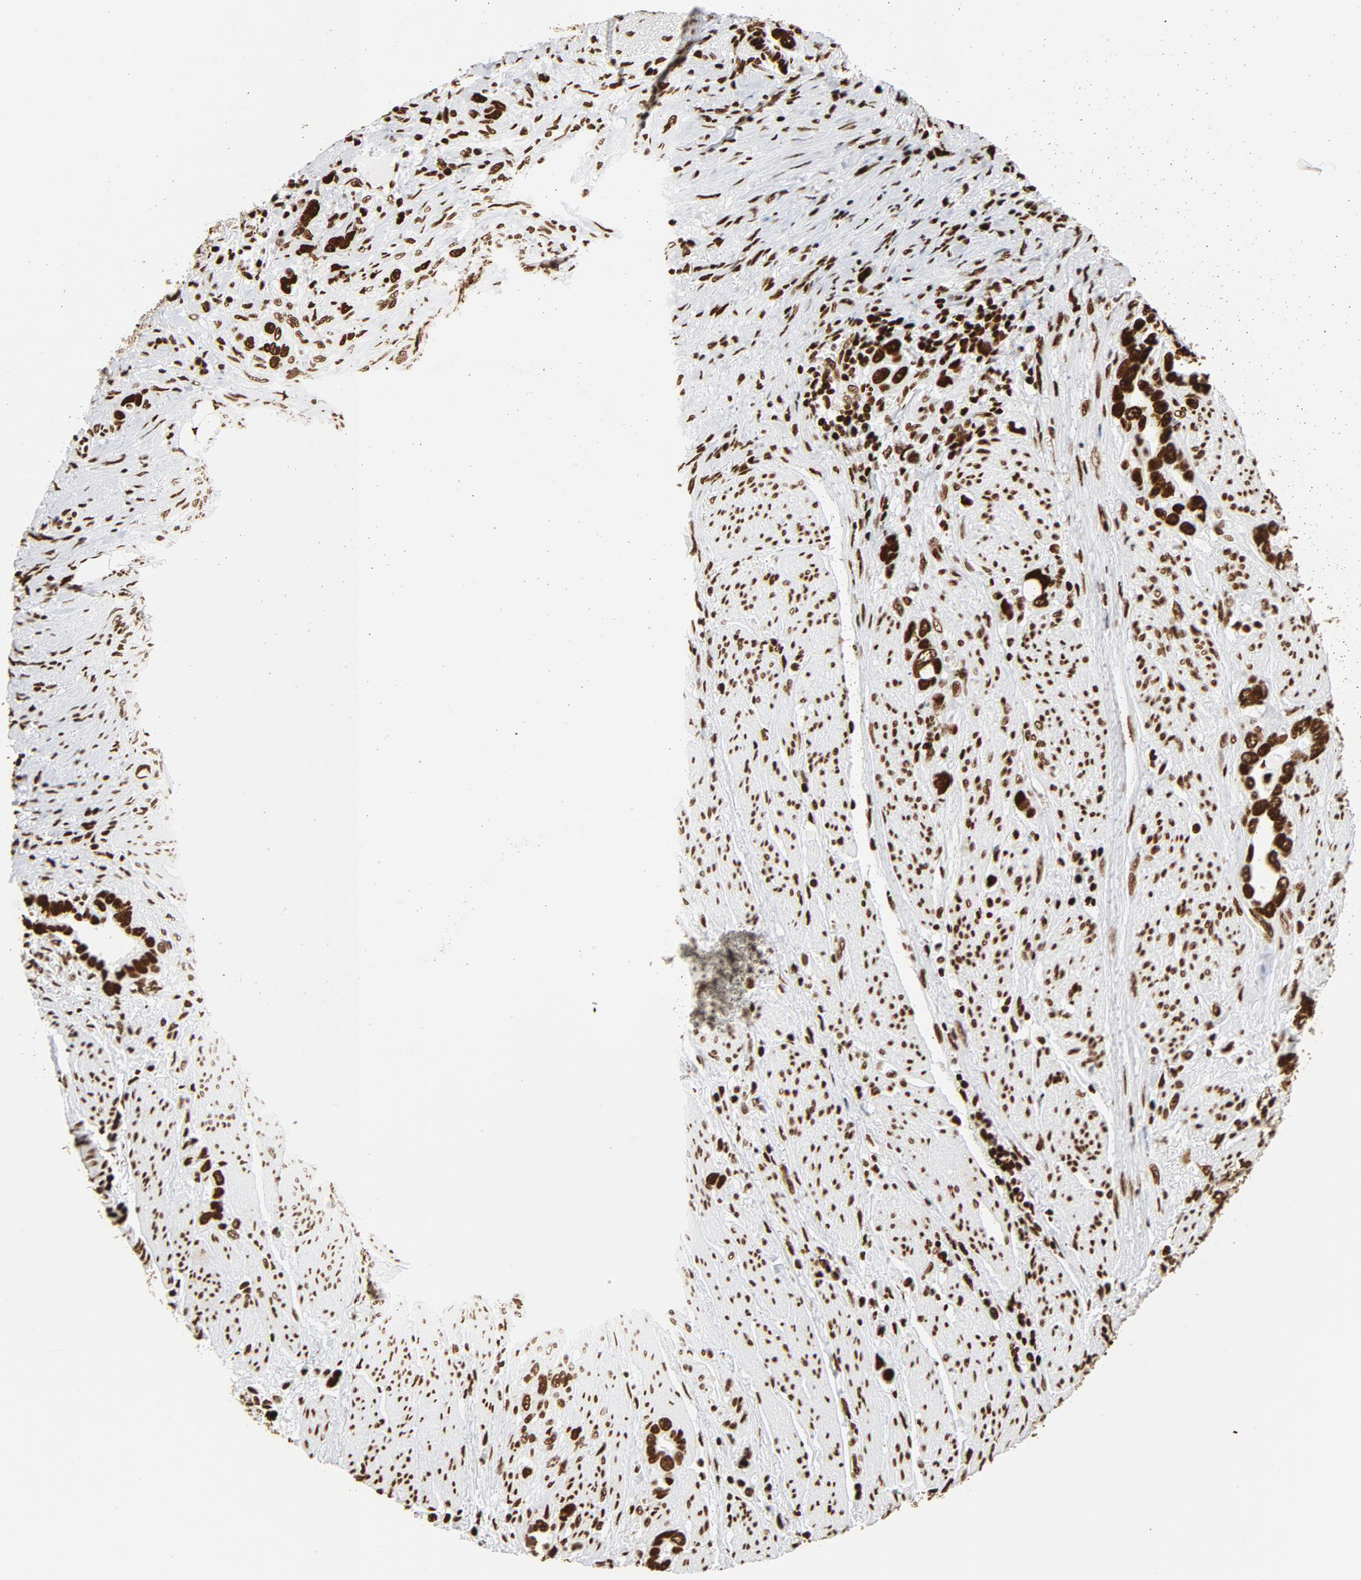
{"staining": {"intensity": "strong", "quantity": ">75%", "location": "nuclear"}, "tissue": "stomach cancer", "cell_type": "Tumor cells", "image_type": "cancer", "snomed": [{"axis": "morphology", "description": "Adenocarcinoma, NOS"}, {"axis": "topography", "description": "Stomach"}], "caption": "Human stomach cancer stained with a protein marker displays strong staining in tumor cells.", "gene": "XRCC6", "patient": {"sex": "male", "age": 78}}